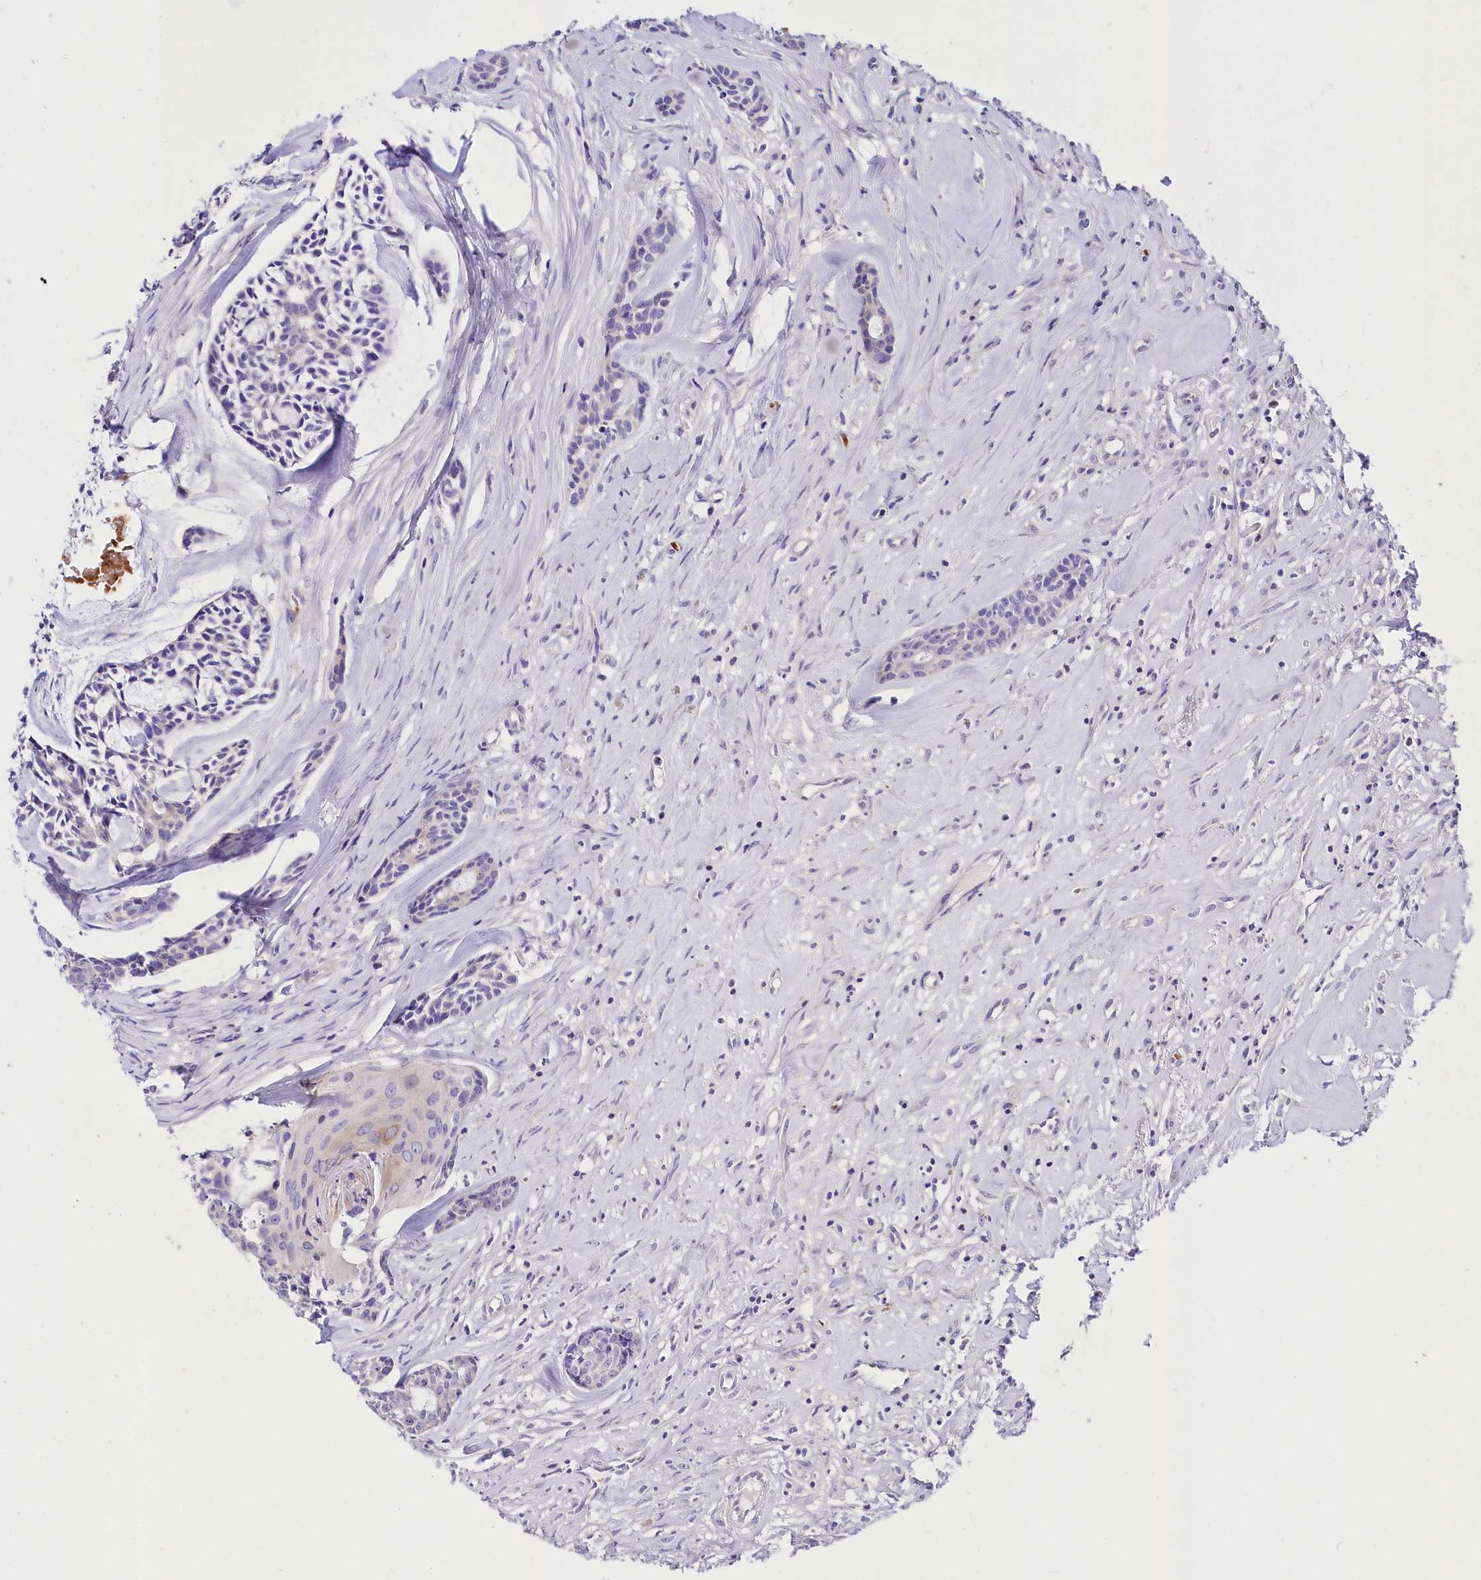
{"staining": {"intensity": "negative", "quantity": "none", "location": "none"}, "tissue": "head and neck cancer", "cell_type": "Tumor cells", "image_type": "cancer", "snomed": [{"axis": "morphology", "description": "Adenocarcinoma, NOS"}, {"axis": "topography", "description": "Subcutis"}, {"axis": "topography", "description": "Head-Neck"}], "caption": "DAB (3,3'-diaminobenzidine) immunohistochemical staining of human head and neck cancer (adenocarcinoma) displays no significant staining in tumor cells.", "gene": "ABHD5", "patient": {"sex": "female", "age": 73}}